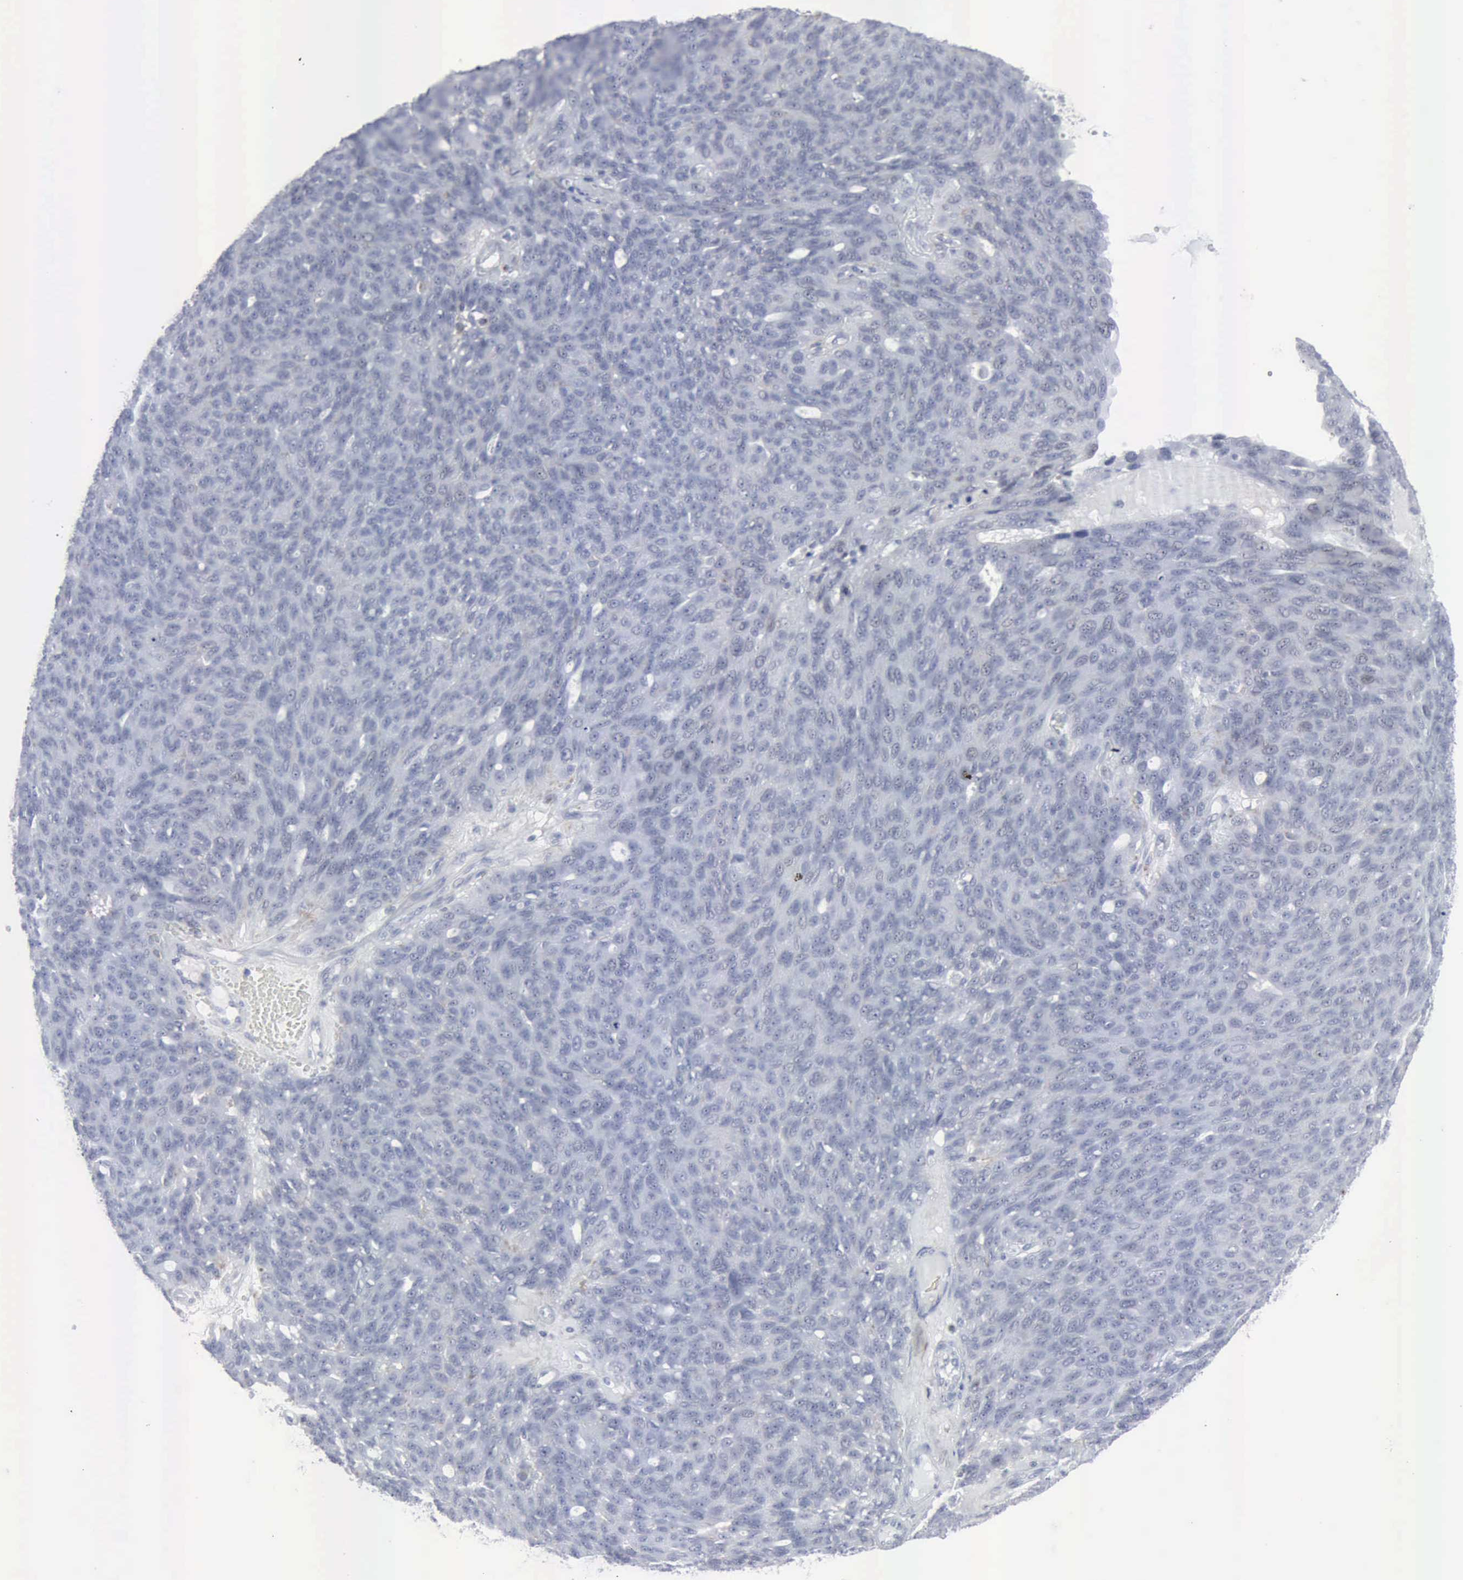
{"staining": {"intensity": "negative", "quantity": "none", "location": "none"}, "tissue": "ovarian cancer", "cell_type": "Tumor cells", "image_type": "cancer", "snomed": [{"axis": "morphology", "description": "Carcinoma, endometroid"}, {"axis": "topography", "description": "Ovary"}], "caption": "Tumor cells show no significant expression in ovarian cancer (endometroid carcinoma). (Immunohistochemistry (ihc), brightfield microscopy, high magnification).", "gene": "GLA", "patient": {"sex": "female", "age": 60}}